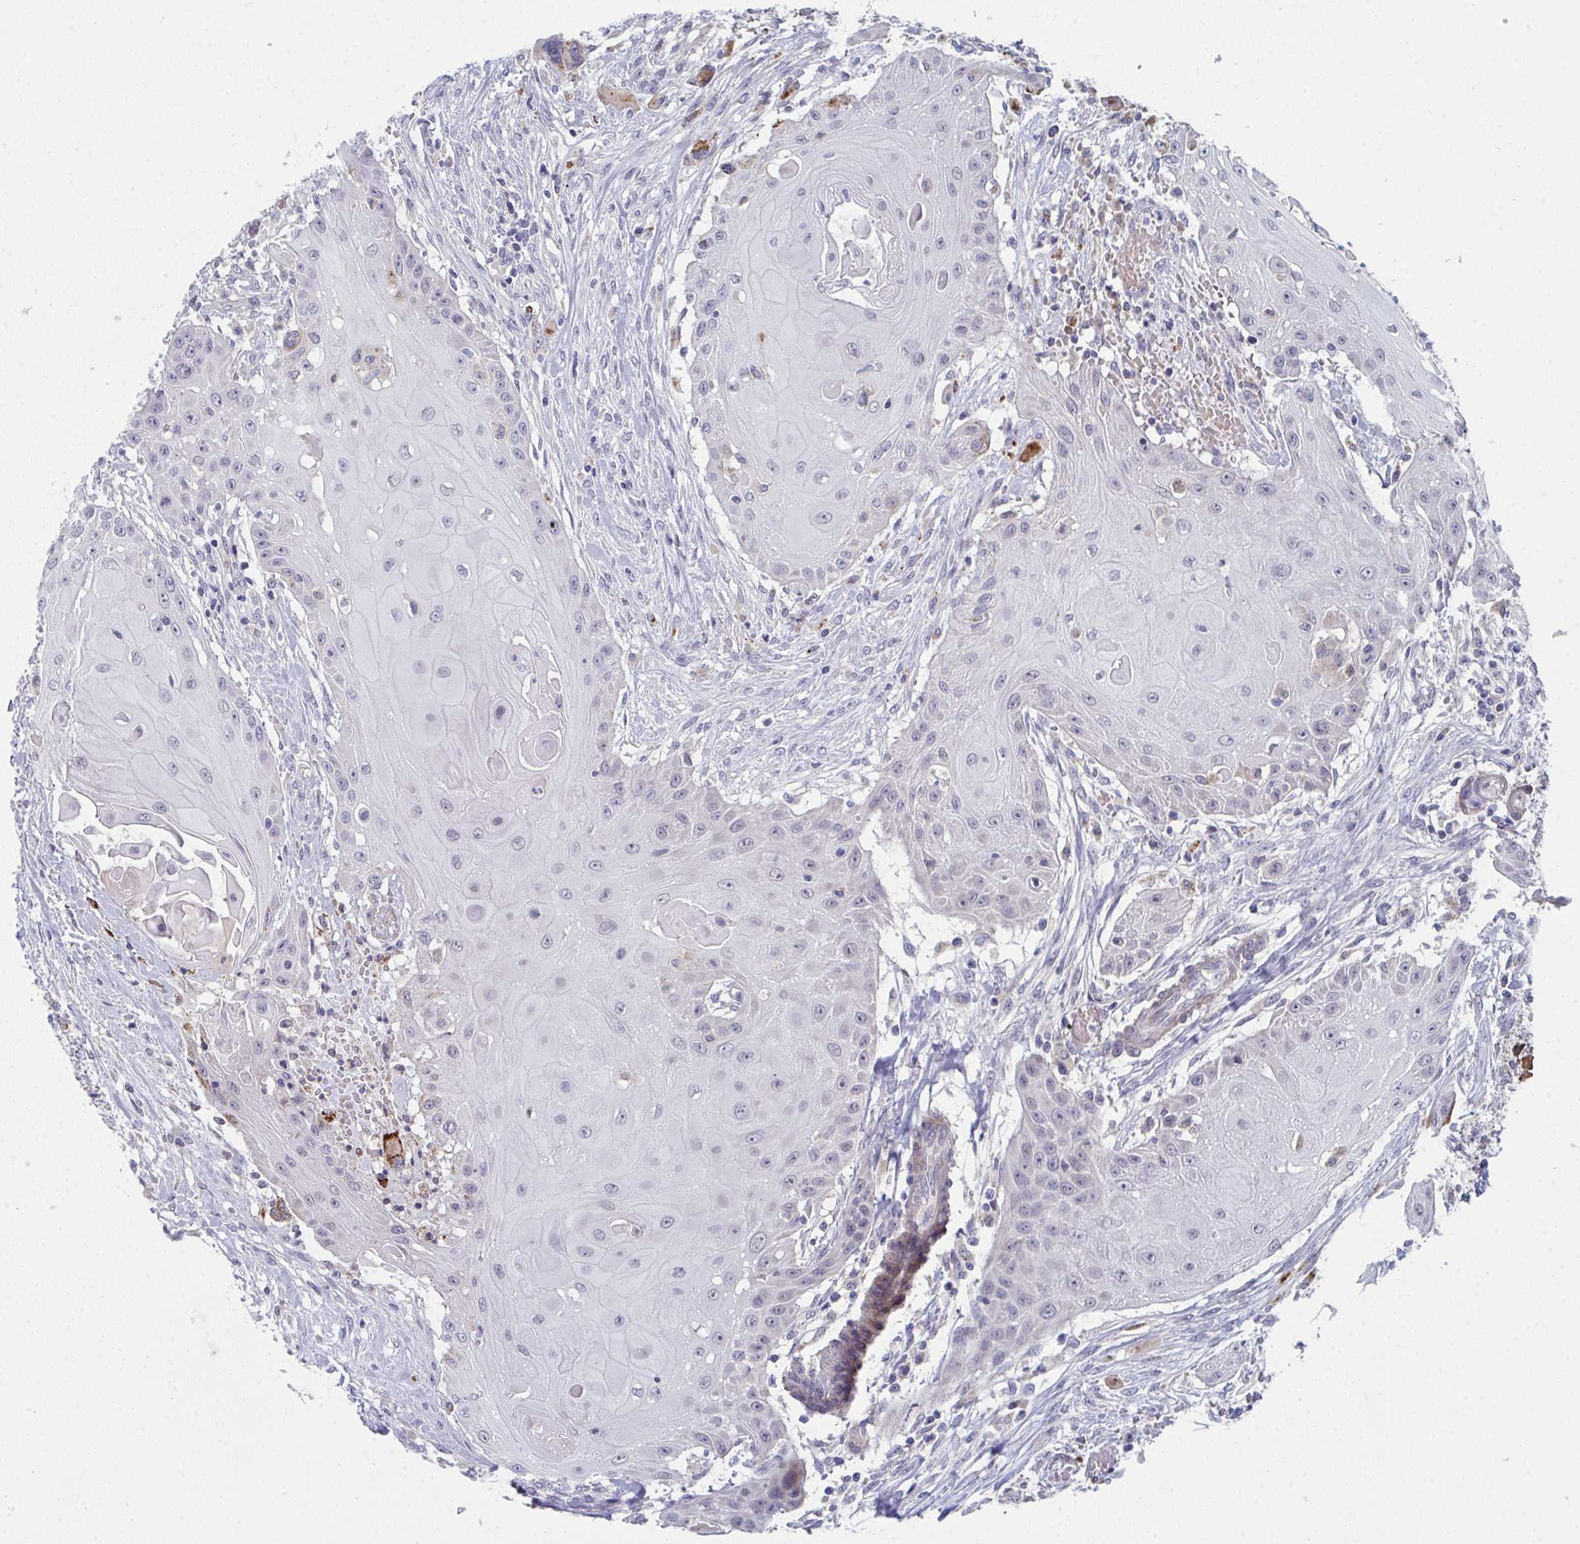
{"staining": {"intensity": "negative", "quantity": "none", "location": "none"}, "tissue": "head and neck cancer", "cell_type": "Tumor cells", "image_type": "cancer", "snomed": [{"axis": "morphology", "description": "Squamous cell carcinoma, NOS"}, {"axis": "topography", "description": "Oral tissue"}, {"axis": "topography", "description": "Head-Neck"}, {"axis": "topography", "description": "Neck, NOS"}], "caption": "DAB (3,3'-diaminobenzidine) immunohistochemical staining of head and neck squamous cell carcinoma demonstrates no significant expression in tumor cells.", "gene": "VWDE", "patient": {"sex": "female", "age": 55}}